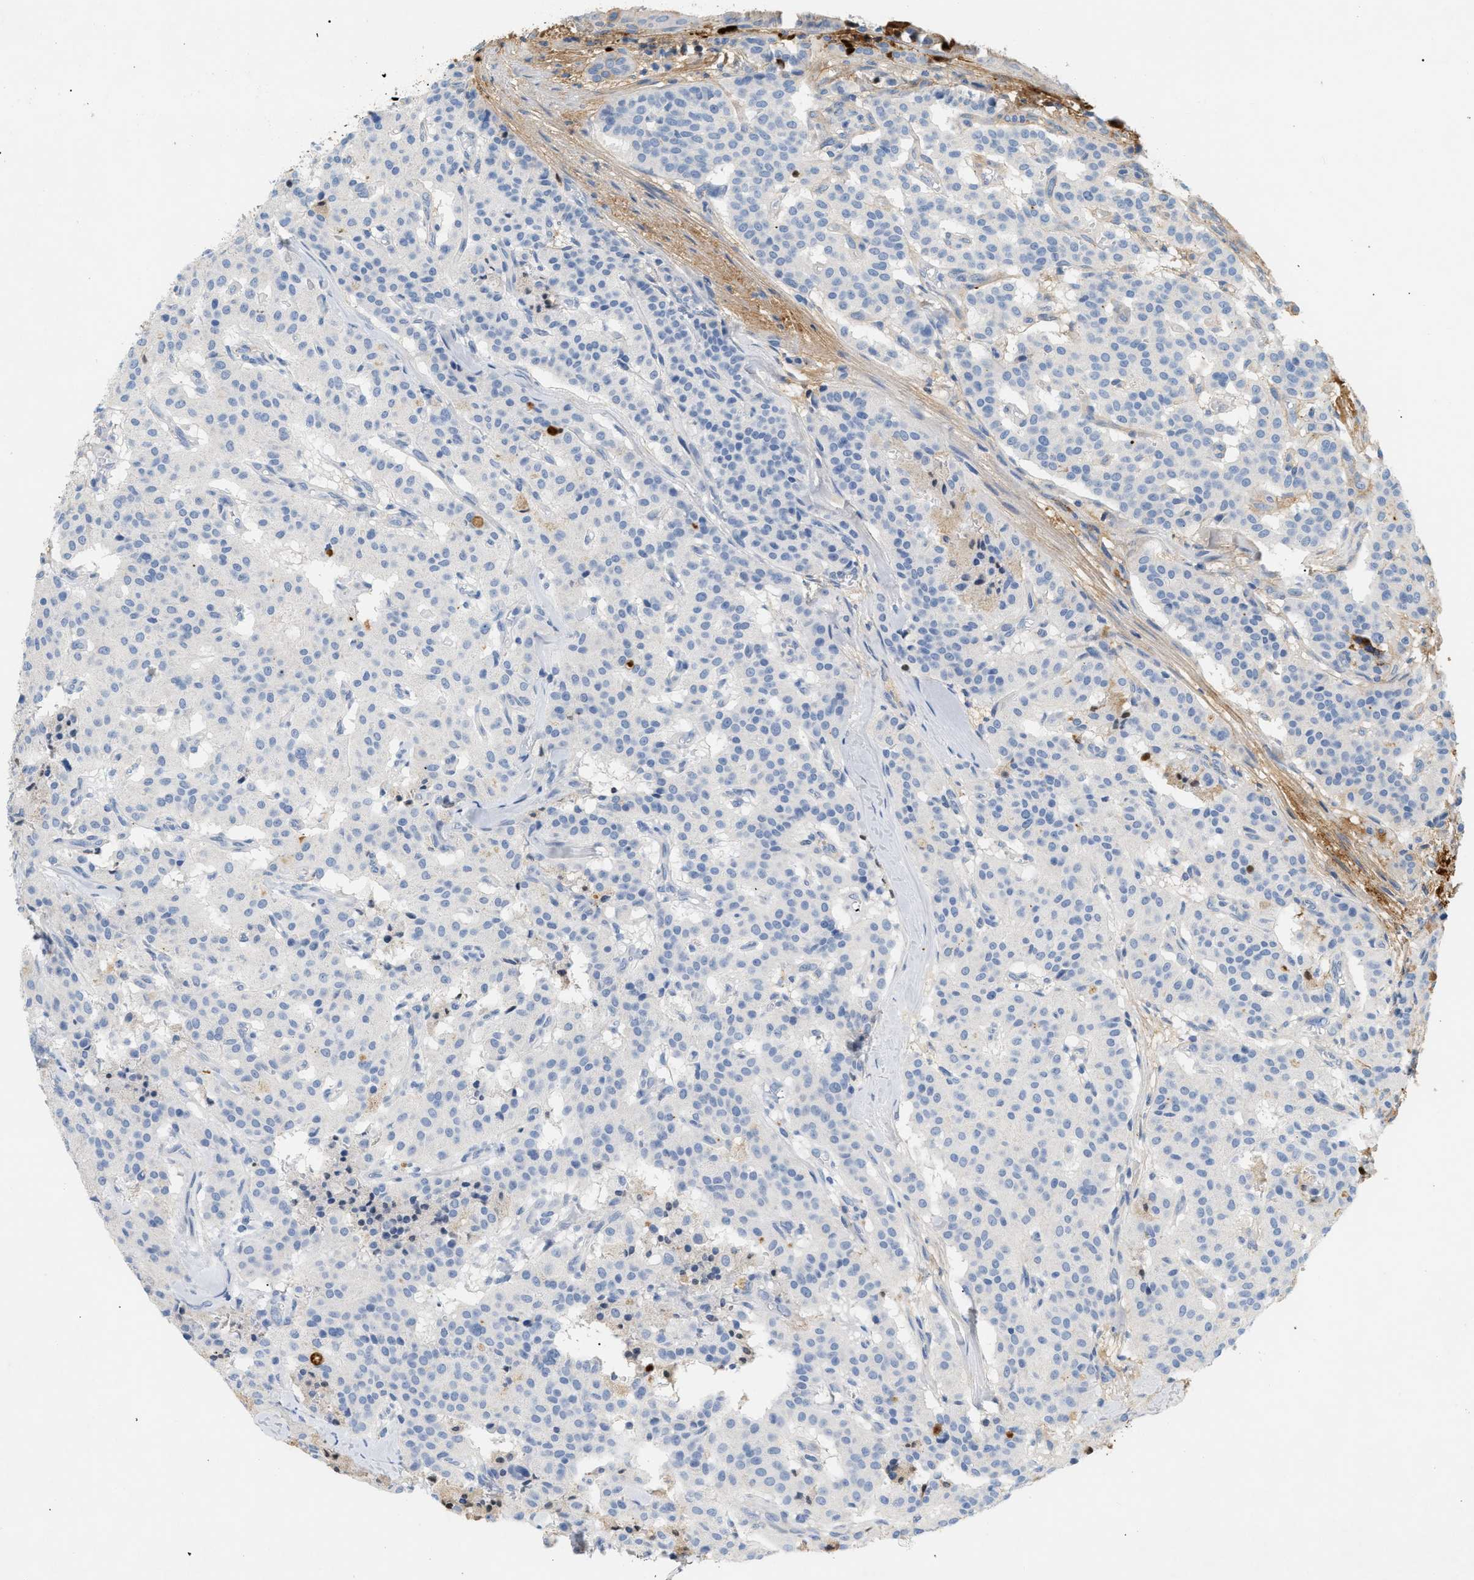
{"staining": {"intensity": "negative", "quantity": "none", "location": "none"}, "tissue": "carcinoid", "cell_type": "Tumor cells", "image_type": "cancer", "snomed": [{"axis": "morphology", "description": "Carcinoid, malignant, NOS"}, {"axis": "topography", "description": "Lung"}], "caption": "Carcinoid (malignant) was stained to show a protein in brown. There is no significant expression in tumor cells. (Stains: DAB (3,3'-diaminobenzidine) immunohistochemistry with hematoxylin counter stain, Microscopy: brightfield microscopy at high magnification).", "gene": "CFH", "patient": {"sex": "male", "age": 30}}